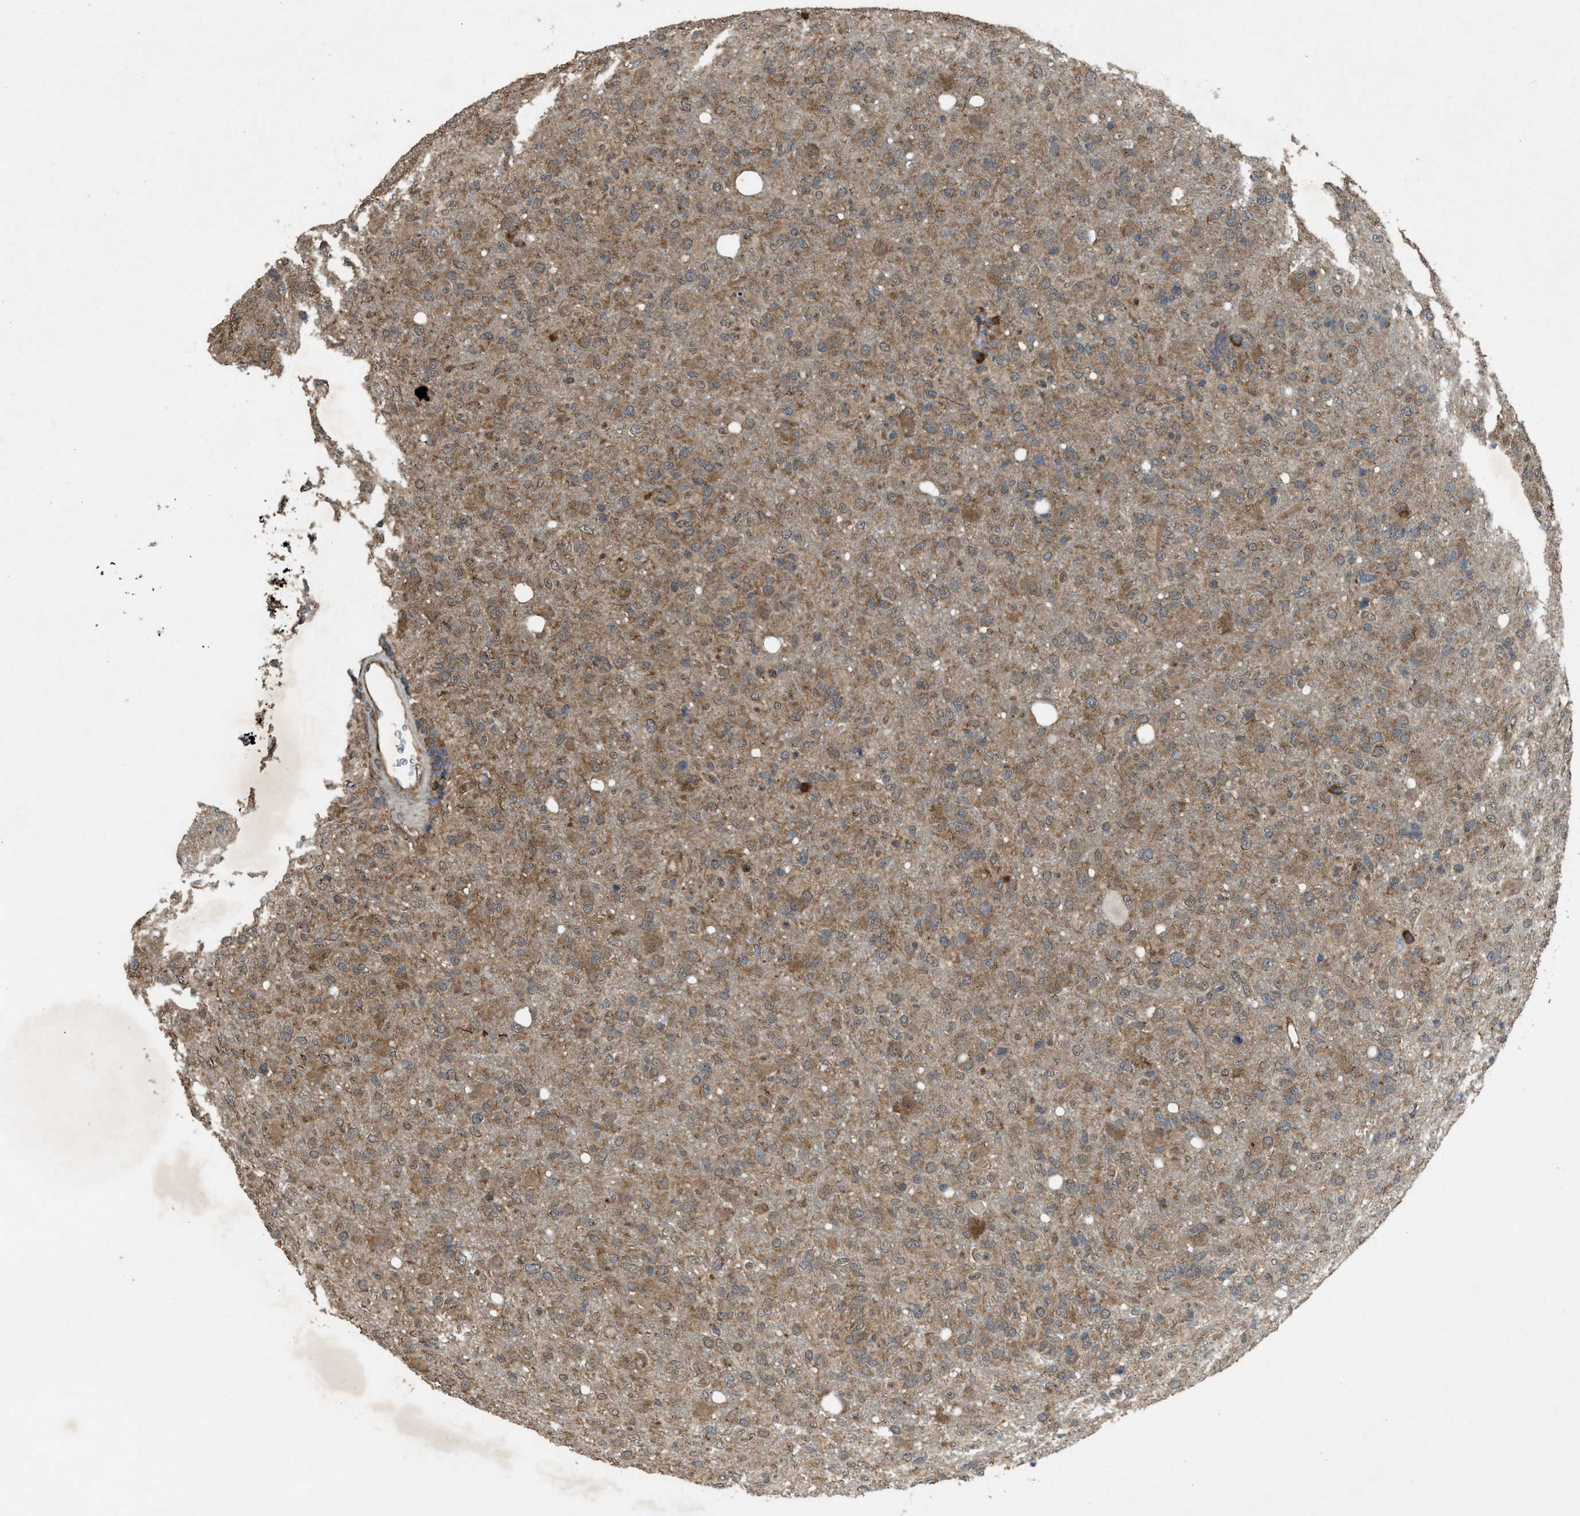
{"staining": {"intensity": "moderate", "quantity": ">75%", "location": "cytoplasmic/membranous"}, "tissue": "glioma", "cell_type": "Tumor cells", "image_type": "cancer", "snomed": [{"axis": "morphology", "description": "Glioma, malignant, High grade"}, {"axis": "topography", "description": "Brain"}], "caption": "Malignant high-grade glioma stained with DAB (3,3'-diaminobenzidine) immunohistochemistry (IHC) exhibits medium levels of moderate cytoplasmic/membranous expression in approximately >75% of tumor cells.", "gene": "ARHGEF5", "patient": {"sex": "female", "age": 57}}